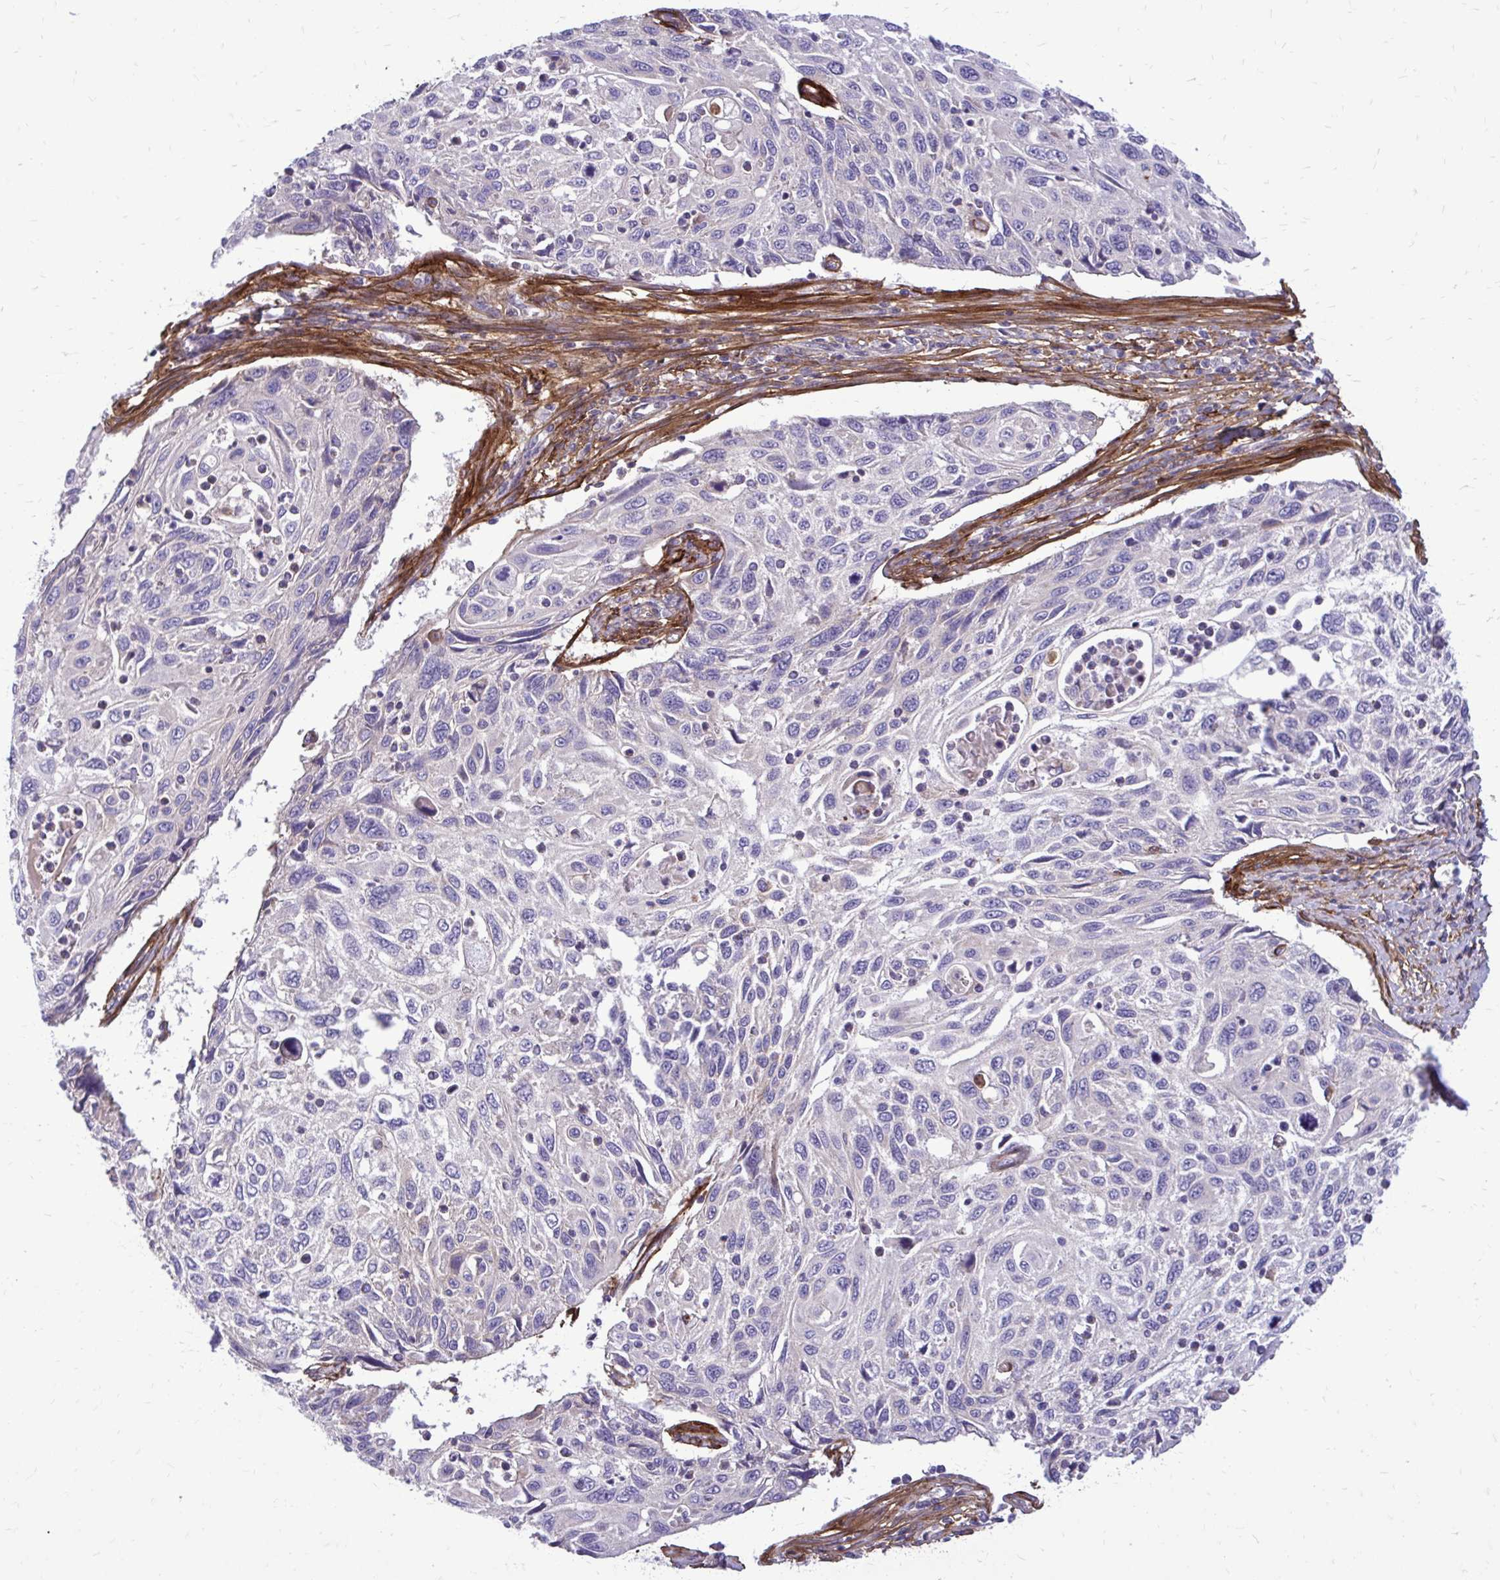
{"staining": {"intensity": "negative", "quantity": "none", "location": "none"}, "tissue": "cervical cancer", "cell_type": "Tumor cells", "image_type": "cancer", "snomed": [{"axis": "morphology", "description": "Squamous cell carcinoma, NOS"}, {"axis": "topography", "description": "Cervix"}], "caption": "The photomicrograph exhibits no staining of tumor cells in cervical cancer. (Stains: DAB (3,3'-diaminobenzidine) immunohistochemistry (IHC) with hematoxylin counter stain, Microscopy: brightfield microscopy at high magnification).", "gene": "FAP", "patient": {"sex": "female", "age": 70}}